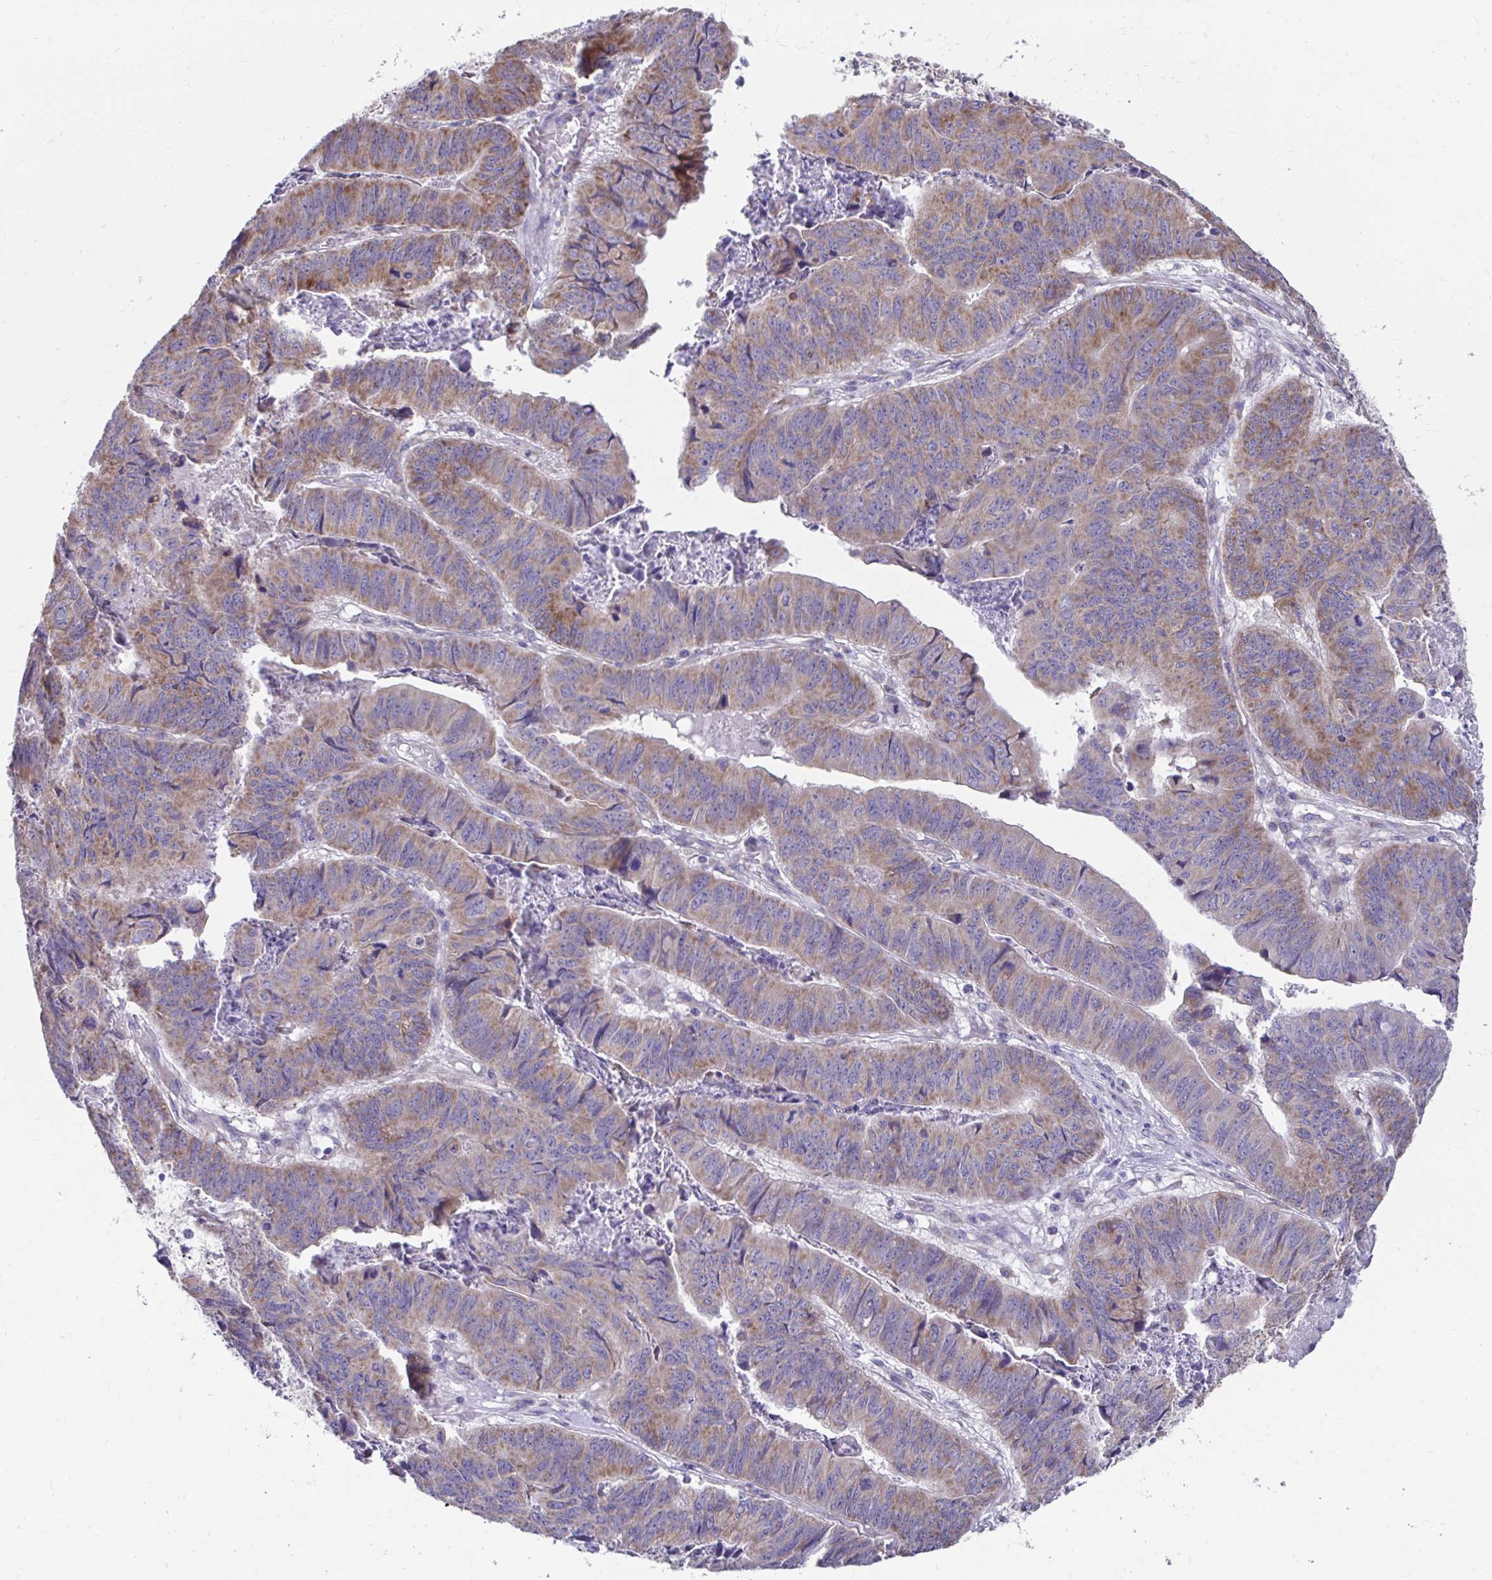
{"staining": {"intensity": "moderate", "quantity": ">75%", "location": "cytoplasmic/membranous"}, "tissue": "stomach cancer", "cell_type": "Tumor cells", "image_type": "cancer", "snomed": [{"axis": "morphology", "description": "Adenocarcinoma, NOS"}, {"axis": "topography", "description": "Stomach, lower"}], "caption": "Brown immunohistochemical staining in human stomach cancer demonstrates moderate cytoplasmic/membranous expression in about >75% of tumor cells.", "gene": "LINGO4", "patient": {"sex": "male", "age": 77}}